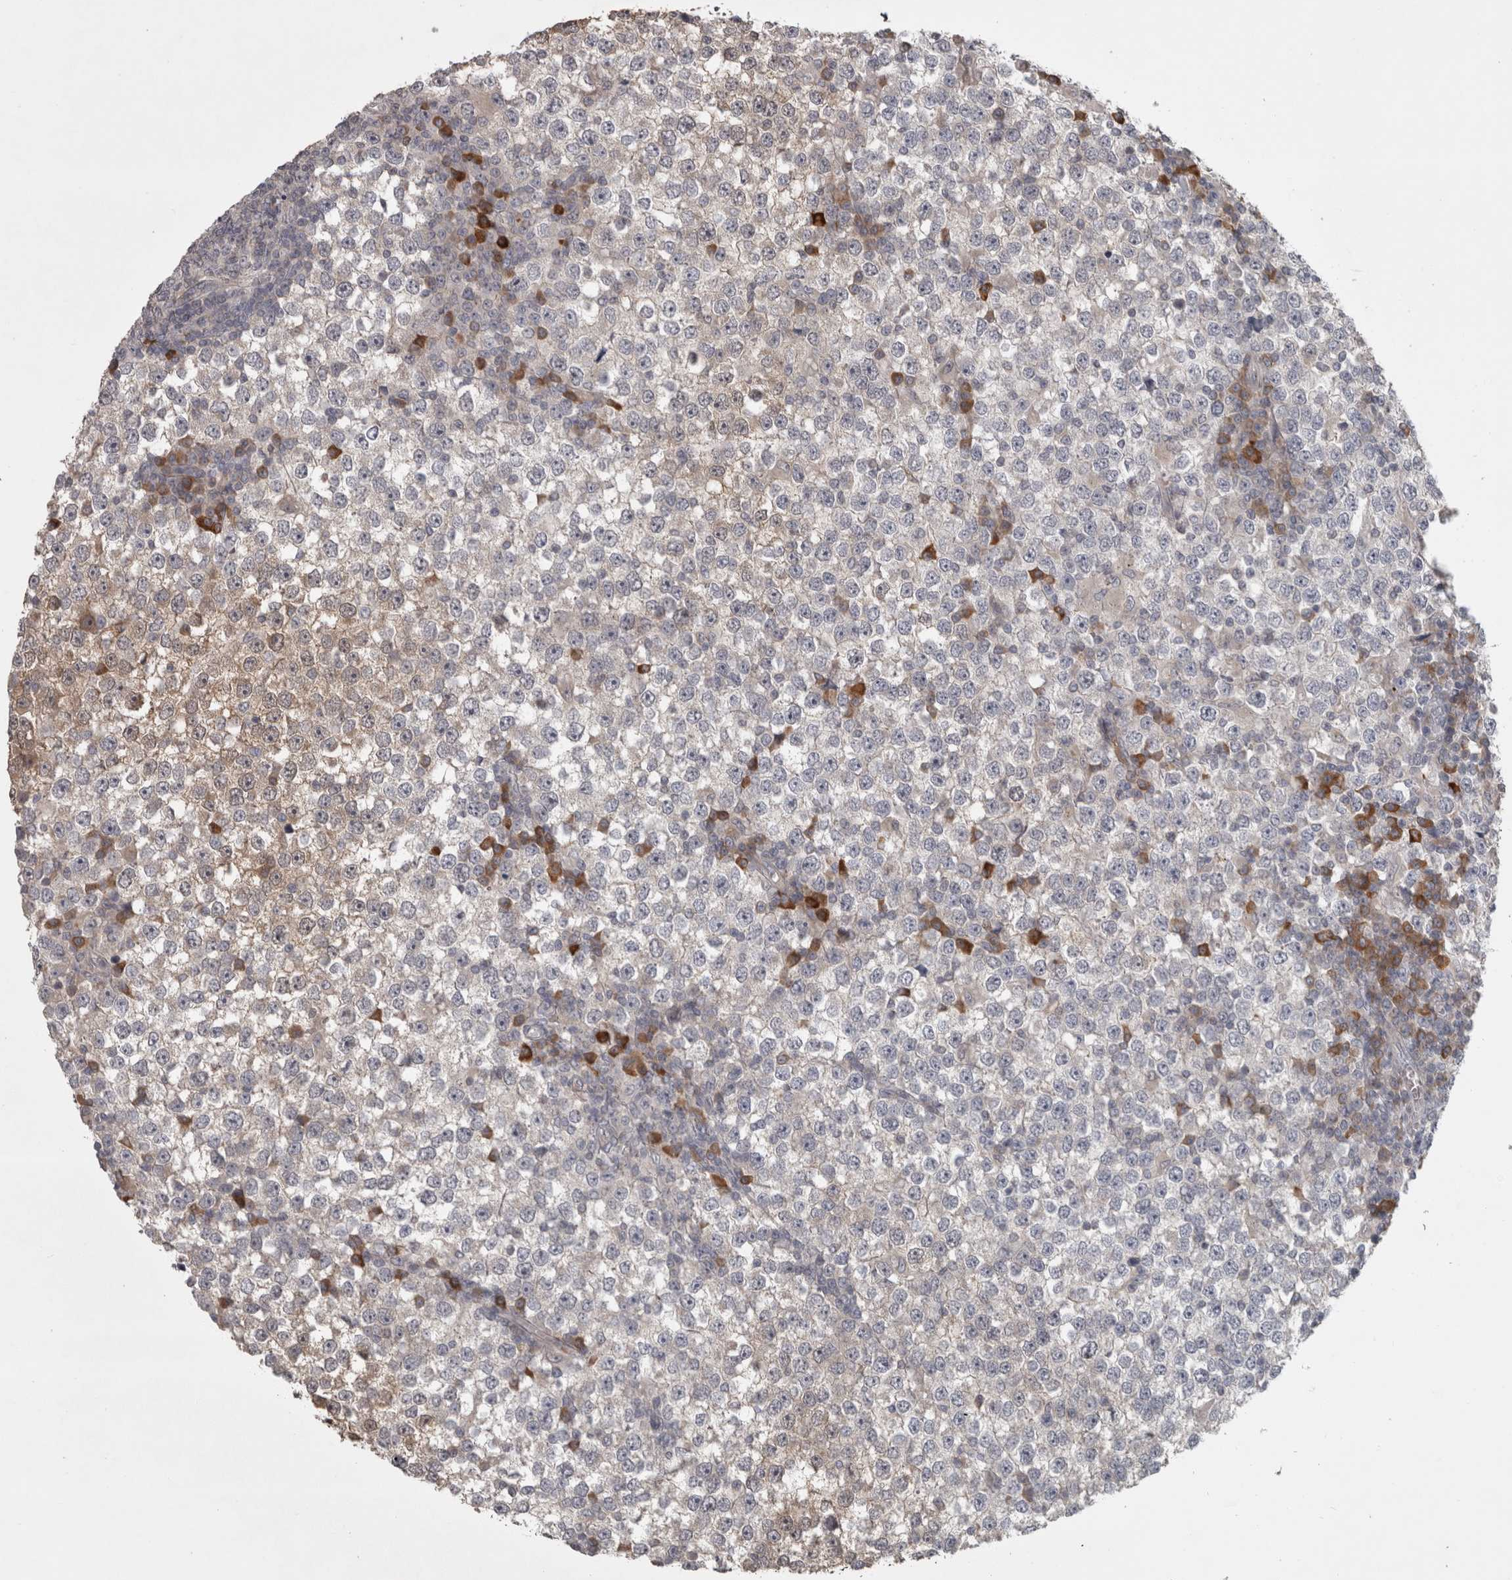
{"staining": {"intensity": "weak", "quantity": "<25%", "location": "cytoplasmic/membranous"}, "tissue": "testis cancer", "cell_type": "Tumor cells", "image_type": "cancer", "snomed": [{"axis": "morphology", "description": "Seminoma, NOS"}, {"axis": "topography", "description": "Testis"}], "caption": "Testis cancer (seminoma) was stained to show a protein in brown. There is no significant positivity in tumor cells.", "gene": "SLCO5A1", "patient": {"sex": "male", "age": 65}}